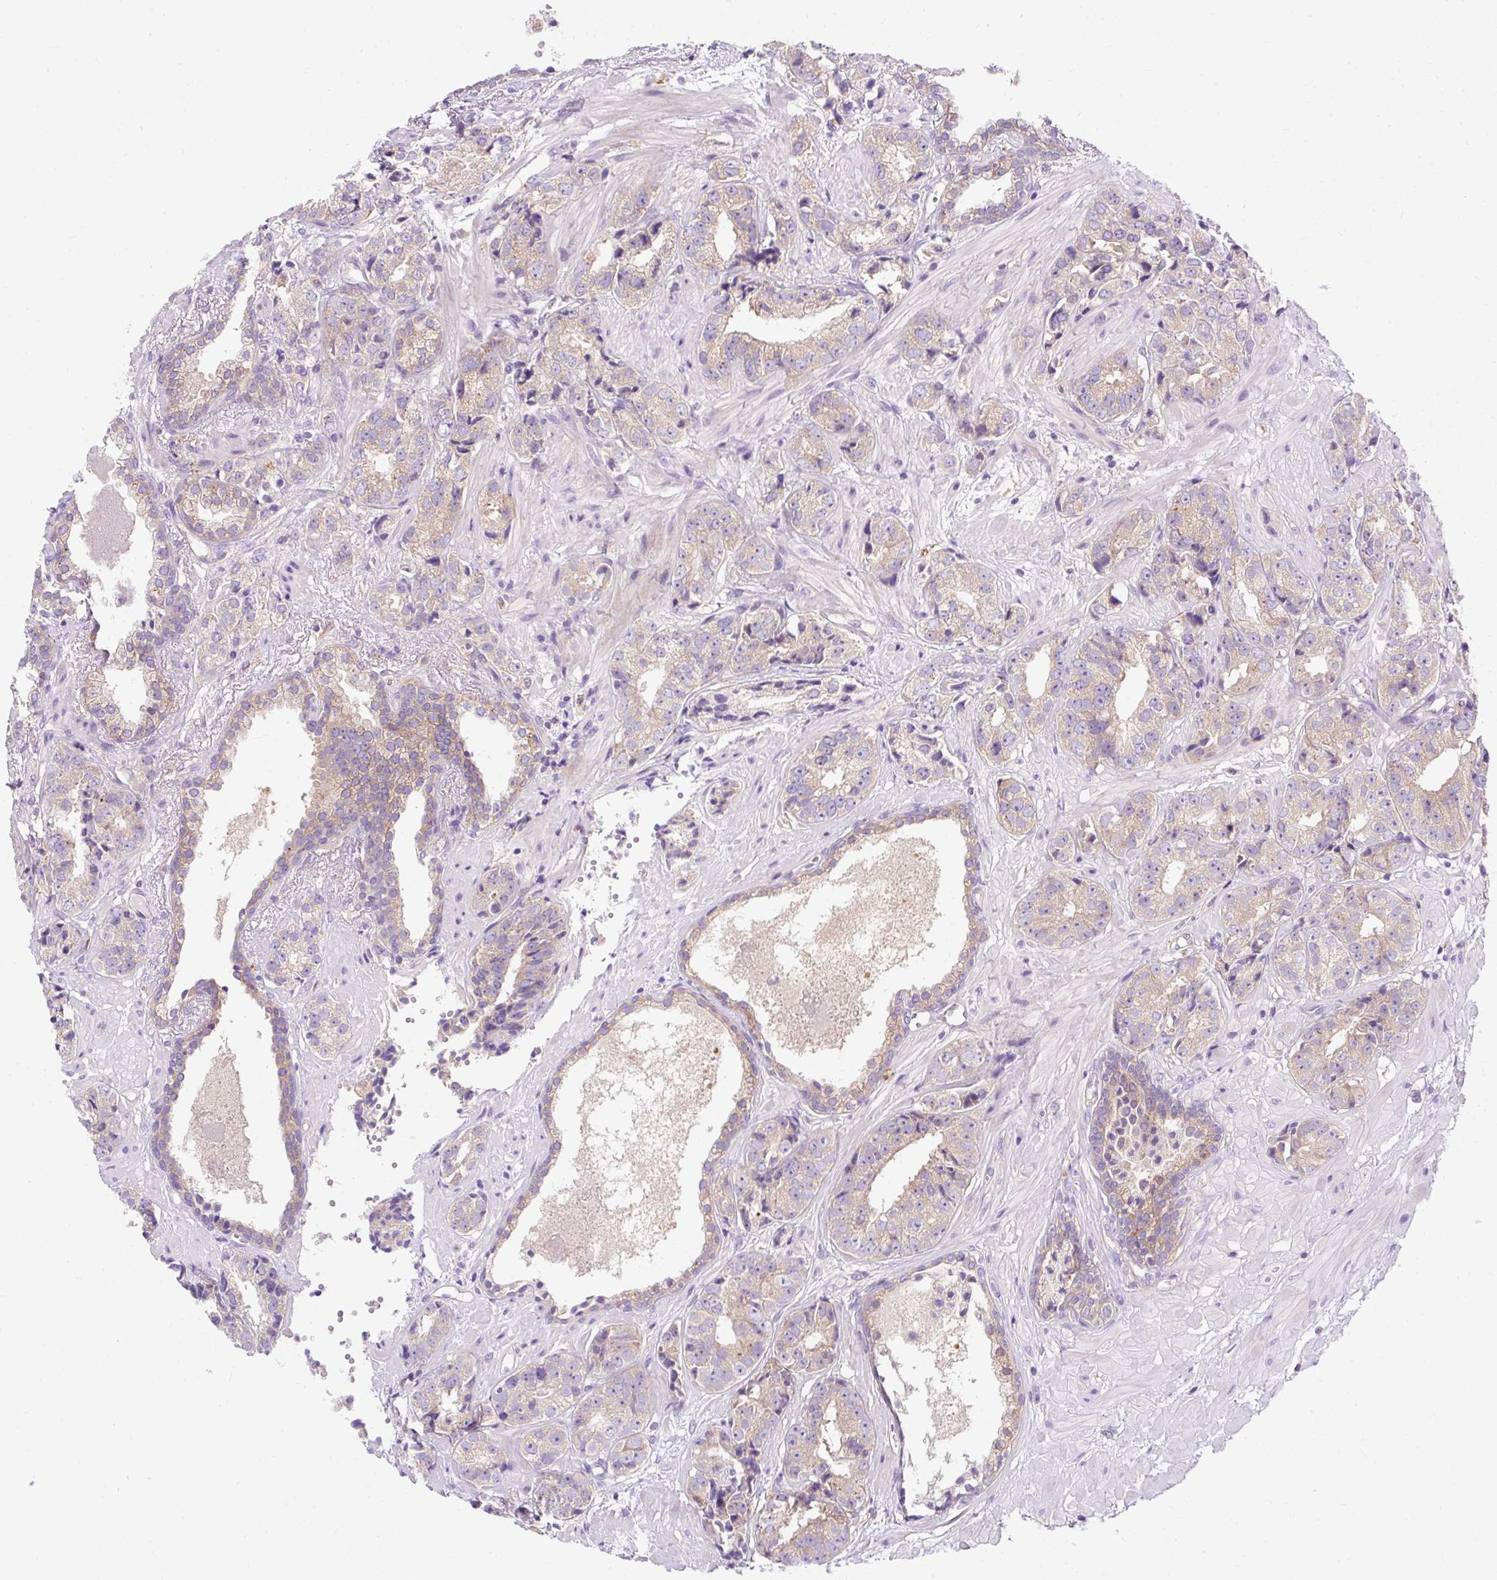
{"staining": {"intensity": "negative", "quantity": "none", "location": "none"}, "tissue": "prostate cancer", "cell_type": "Tumor cells", "image_type": "cancer", "snomed": [{"axis": "morphology", "description": "Adenocarcinoma, High grade"}, {"axis": "topography", "description": "Prostate"}], "caption": "High magnification brightfield microscopy of prostate adenocarcinoma (high-grade) stained with DAB (3,3'-diaminobenzidine) (brown) and counterstained with hematoxylin (blue): tumor cells show no significant expression.", "gene": "OR4K15", "patient": {"sex": "male", "age": 71}}